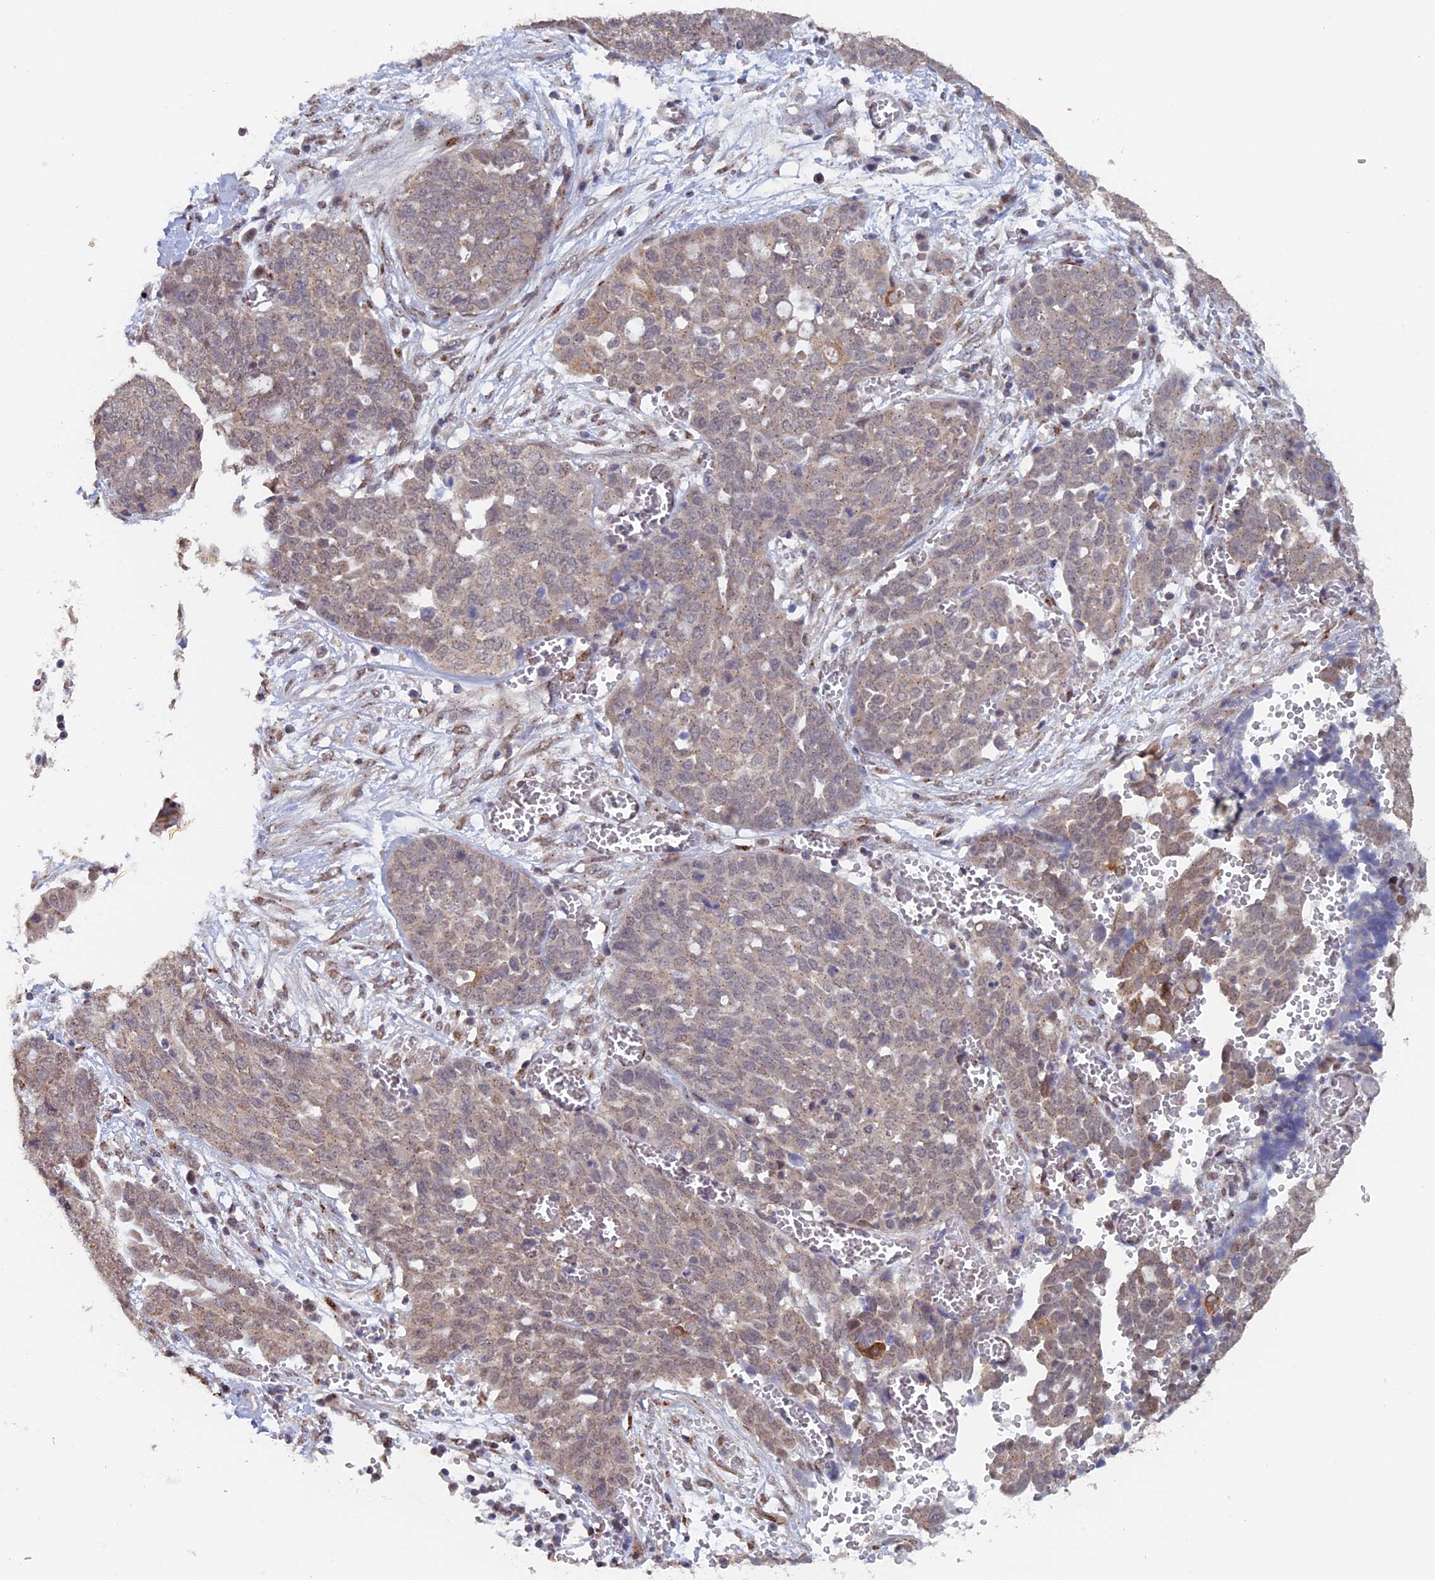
{"staining": {"intensity": "weak", "quantity": ">75%", "location": "cytoplasmic/membranous,nuclear"}, "tissue": "ovarian cancer", "cell_type": "Tumor cells", "image_type": "cancer", "snomed": [{"axis": "morphology", "description": "Cystadenocarcinoma, serous, NOS"}, {"axis": "topography", "description": "Soft tissue"}, {"axis": "topography", "description": "Ovary"}], "caption": "IHC of ovarian cancer displays low levels of weak cytoplasmic/membranous and nuclear positivity in approximately >75% of tumor cells.", "gene": "PIGQ", "patient": {"sex": "female", "age": 57}}